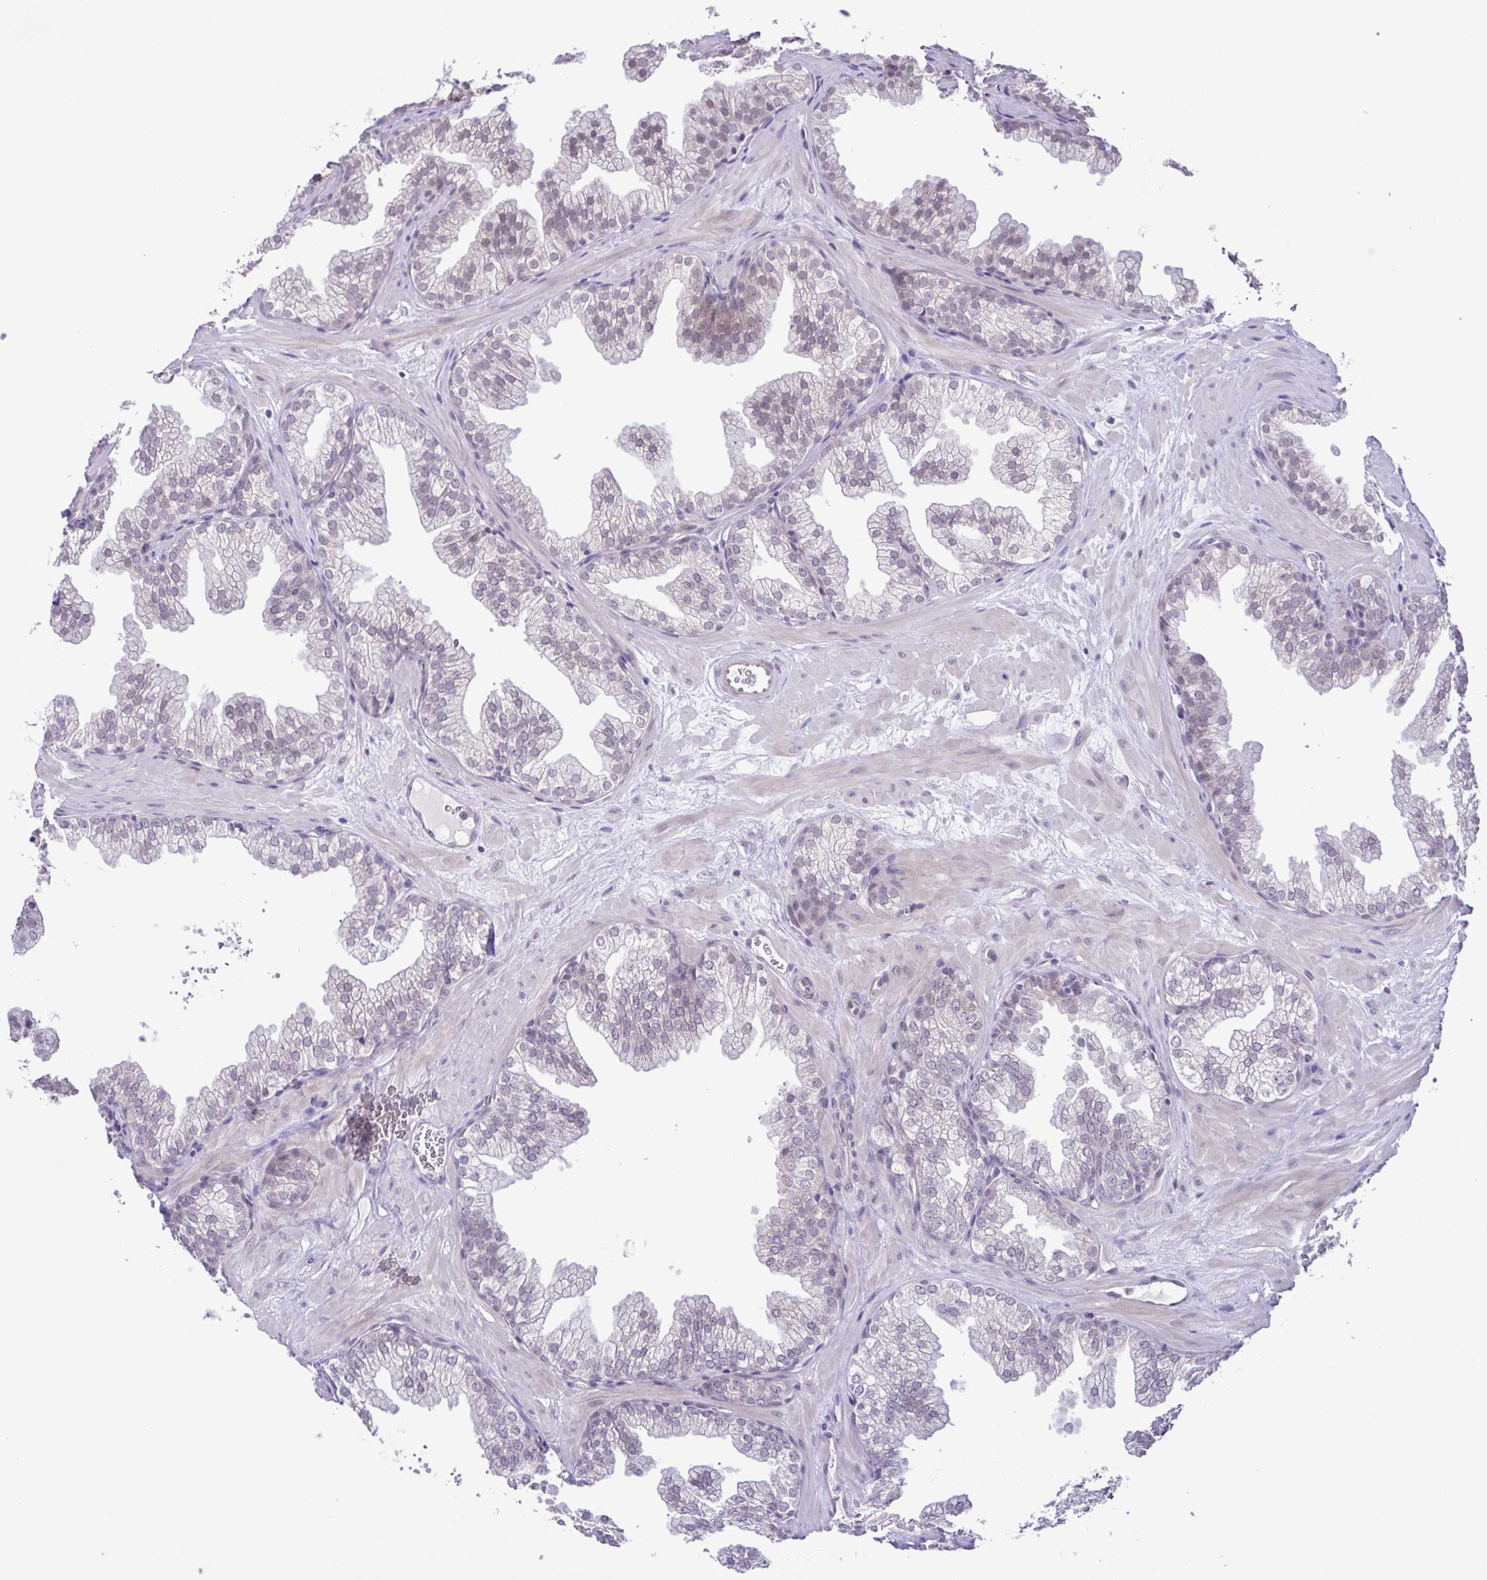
{"staining": {"intensity": "negative", "quantity": "none", "location": "none"}, "tissue": "prostate", "cell_type": "Glandular cells", "image_type": "normal", "snomed": [{"axis": "morphology", "description": "Normal tissue, NOS"}, {"axis": "topography", "description": "Prostate"}], "caption": "IHC of unremarkable human prostate shows no staining in glandular cells.", "gene": "IL1RN", "patient": {"sex": "male", "age": 37}}